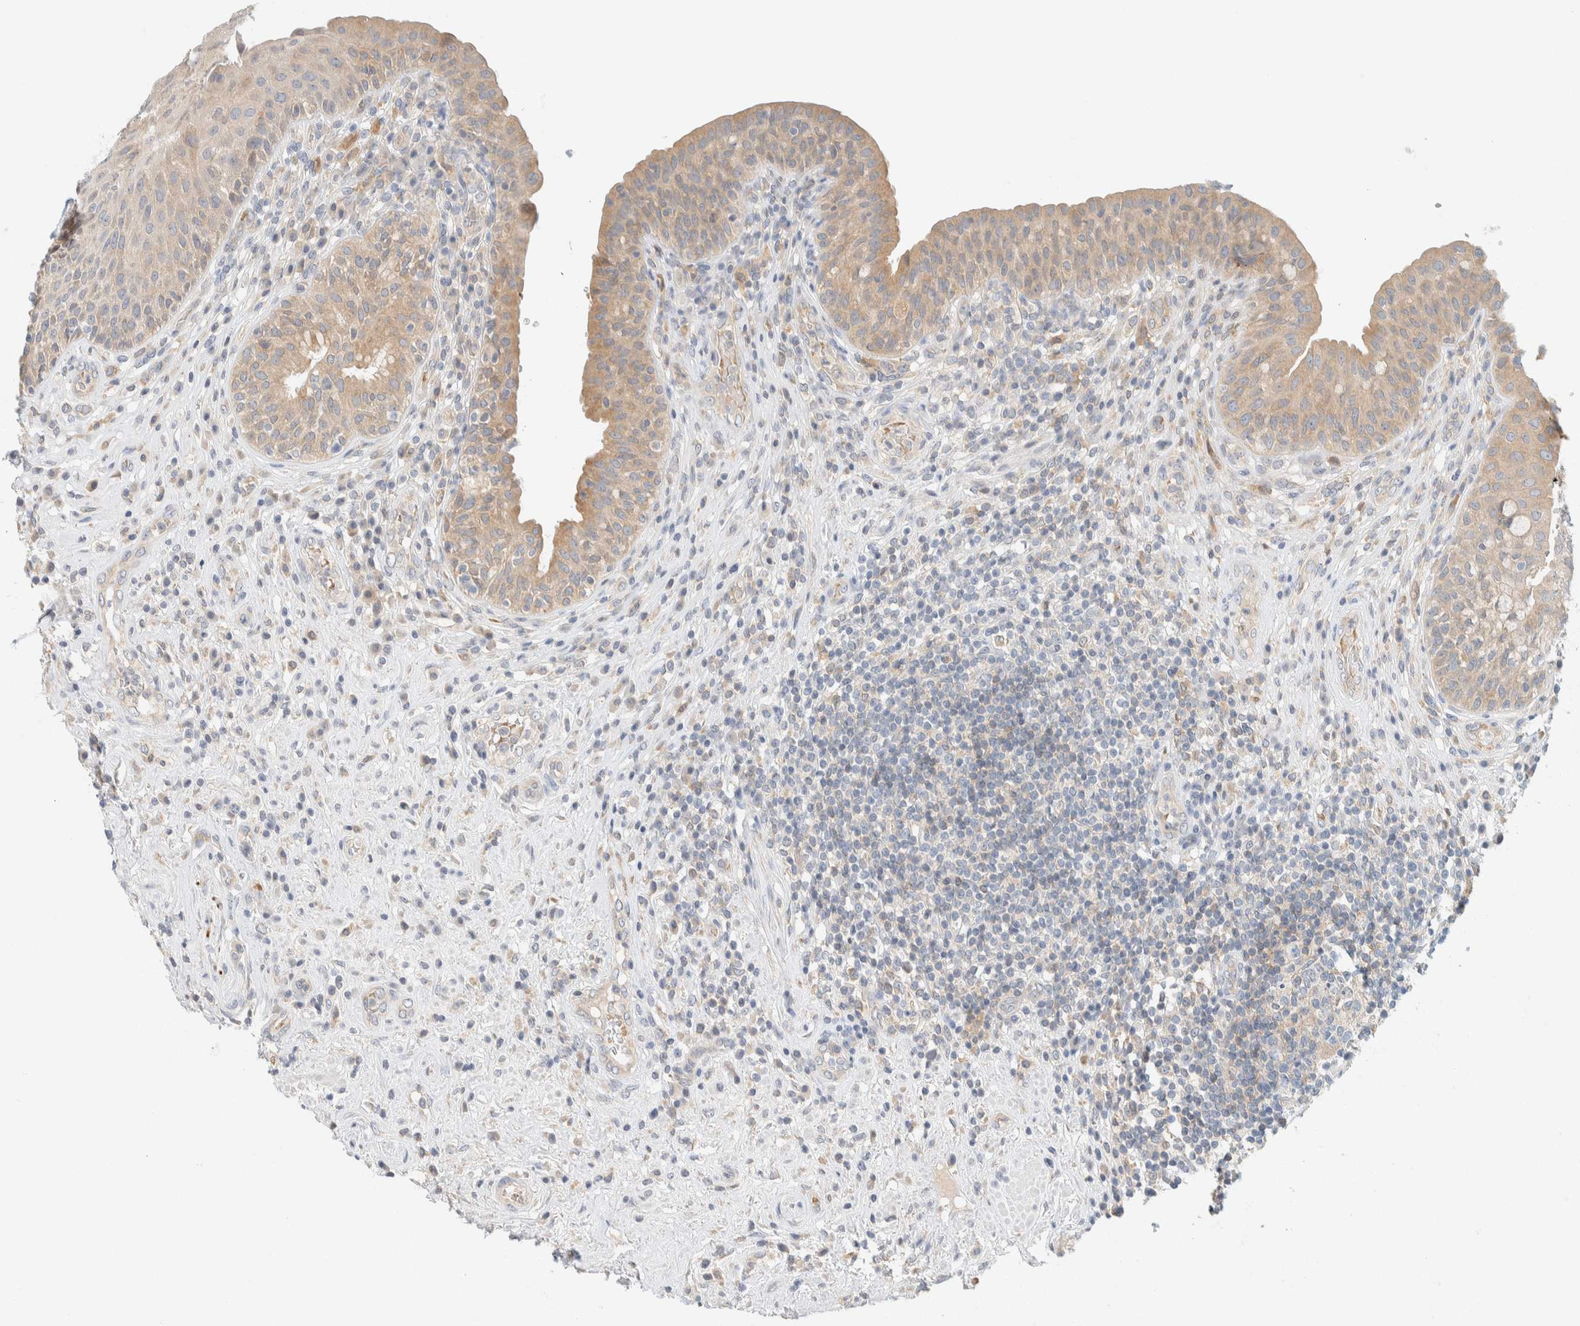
{"staining": {"intensity": "moderate", "quantity": ">75%", "location": "cytoplasmic/membranous"}, "tissue": "urinary bladder", "cell_type": "Urothelial cells", "image_type": "normal", "snomed": [{"axis": "morphology", "description": "Normal tissue, NOS"}, {"axis": "topography", "description": "Urinary bladder"}], "caption": "This histopathology image displays normal urinary bladder stained with immunohistochemistry (IHC) to label a protein in brown. The cytoplasmic/membranous of urothelial cells show moderate positivity for the protein. Nuclei are counter-stained blue.", "gene": "SUMF2", "patient": {"sex": "female", "age": 62}}